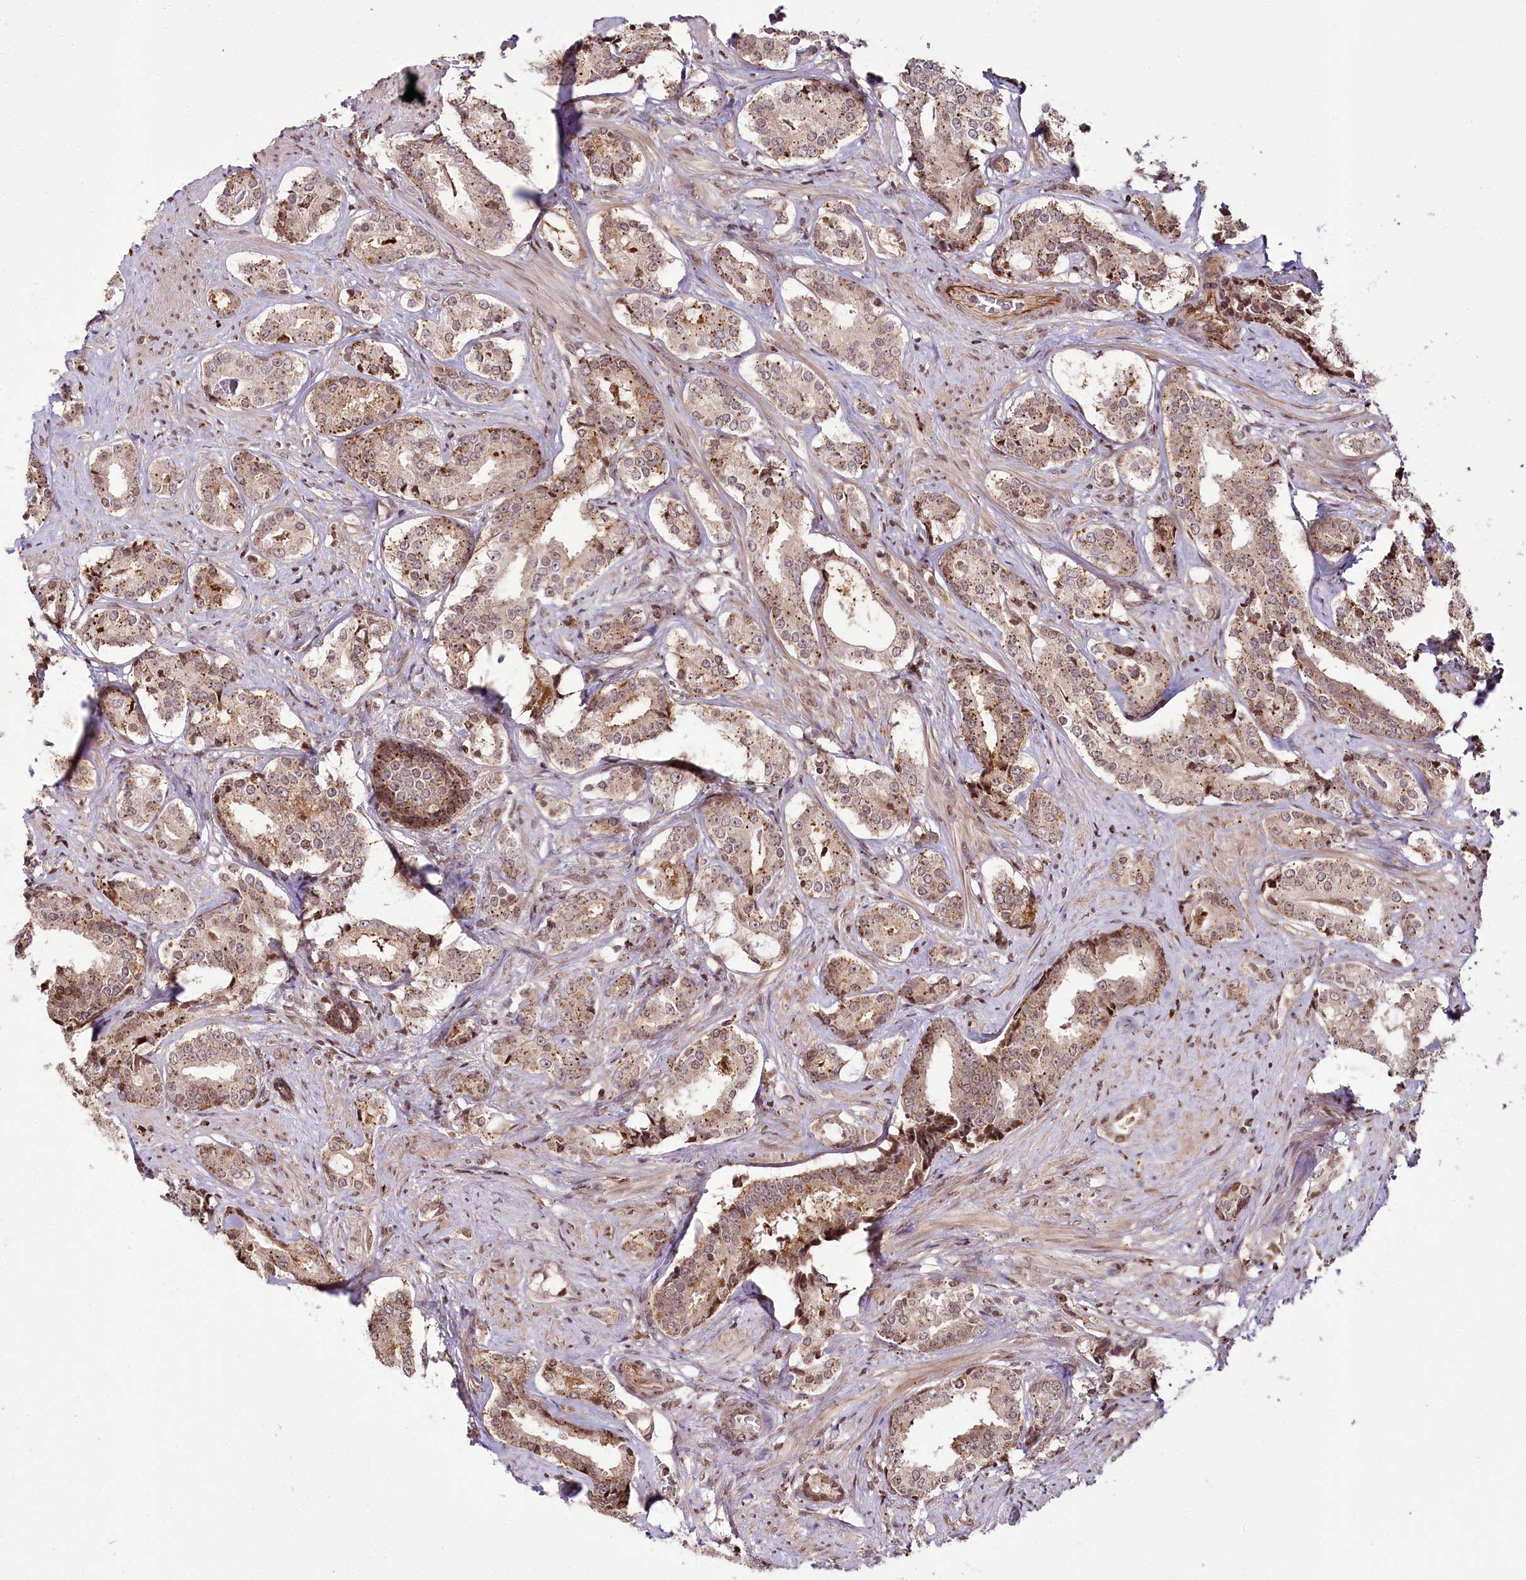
{"staining": {"intensity": "moderate", "quantity": ">75%", "location": "cytoplasmic/membranous,nuclear"}, "tissue": "prostate cancer", "cell_type": "Tumor cells", "image_type": "cancer", "snomed": [{"axis": "morphology", "description": "Adenocarcinoma, High grade"}, {"axis": "topography", "description": "Prostate"}], "caption": "Immunohistochemistry (IHC) micrograph of neoplastic tissue: prostate cancer stained using IHC demonstrates medium levels of moderate protein expression localized specifically in the cytoplasmic/membranous and nuclear of tumor cells, appearing as a cytoplasmic/membranous and nuclear brown color.", "gene": "HOXC8", "patient": {"sex": "male", "age": 58}}